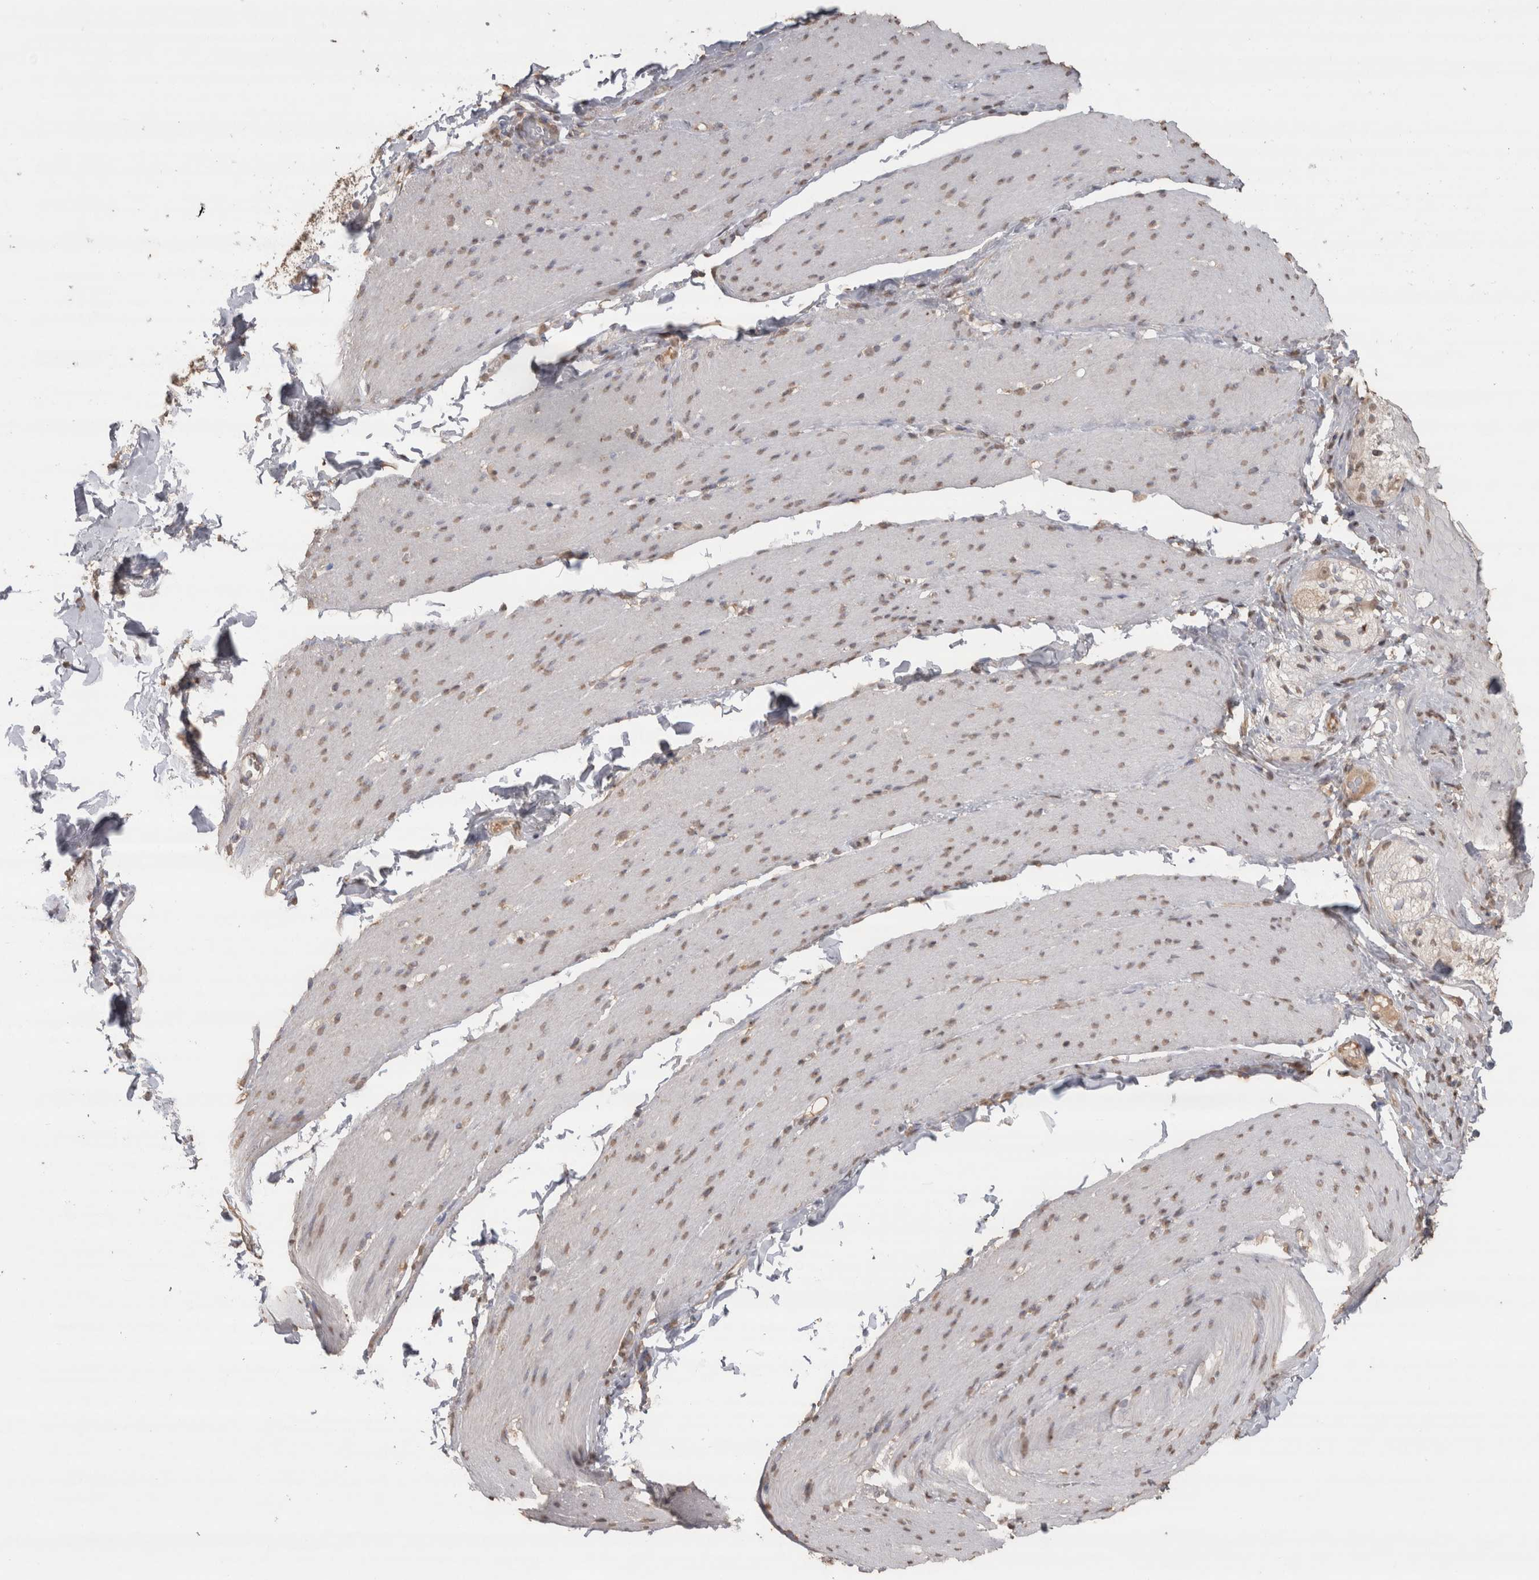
{"staining": {"intensity": "weak", "quantity": "25%-75%", "location": "nuclear"}, "tissue": "smooth muscle", "cell_type": "Smooth muscle cells", "image_type": "normal", "snomed": [{"axis": "morphology", "description": "Normal tissue, NOS"}, {"axis": "topography", "description": "Smooth muscle"}, {"axis": "topography", "description": "Small intestine"}], "caption": "Smooth muscle was stained to show a protein in brown. There is low levels of weak nuclear positivity in approximately 25%-75% of smooth muscle cells.", "gene": "CRELD2", "patient": {"sex": "female", "age": 84}}